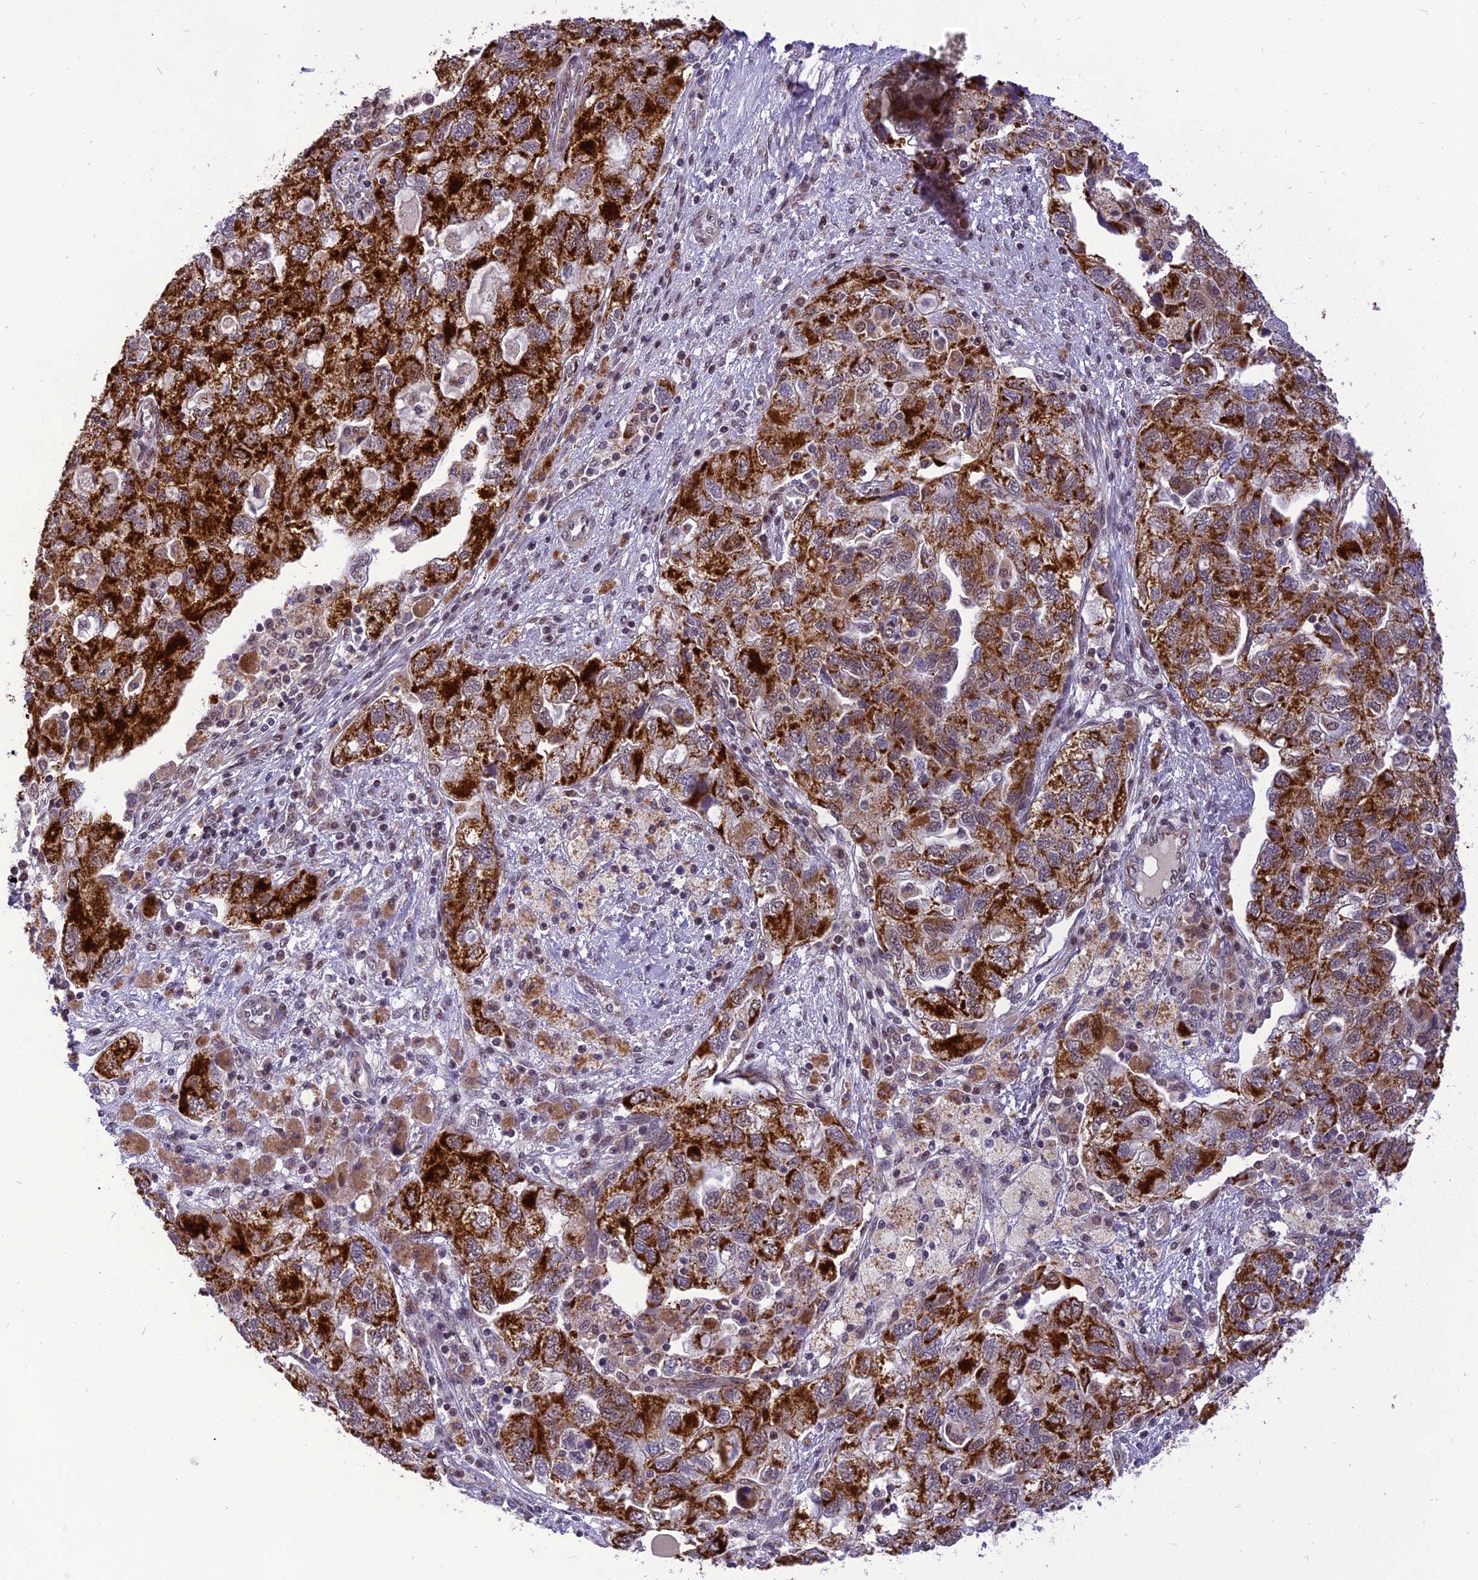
{"staining": {"intensity": "strong", "quantity": ">75%", "location": "cytoplasmic/membranous"}, "tissue": "ovarian cancer", "cell_type": "Tumor cells", "image_type": "cancer", "snomed": [{"axis": "morphology", "description": "Carcinoma, NOS"}, {"axis": "morphology", "description": "Cystadenocarcinoma, serous, NOS"}, {"axis": "topography", "description": "Ovary"}], "caption": "A brown stain shows strong cytoplasmic/membranous positivity of a protein in carcinoma (ovarian) tumor cells.", "gene": "CMC1", "patient": {"sex": "female", "age": 69}}